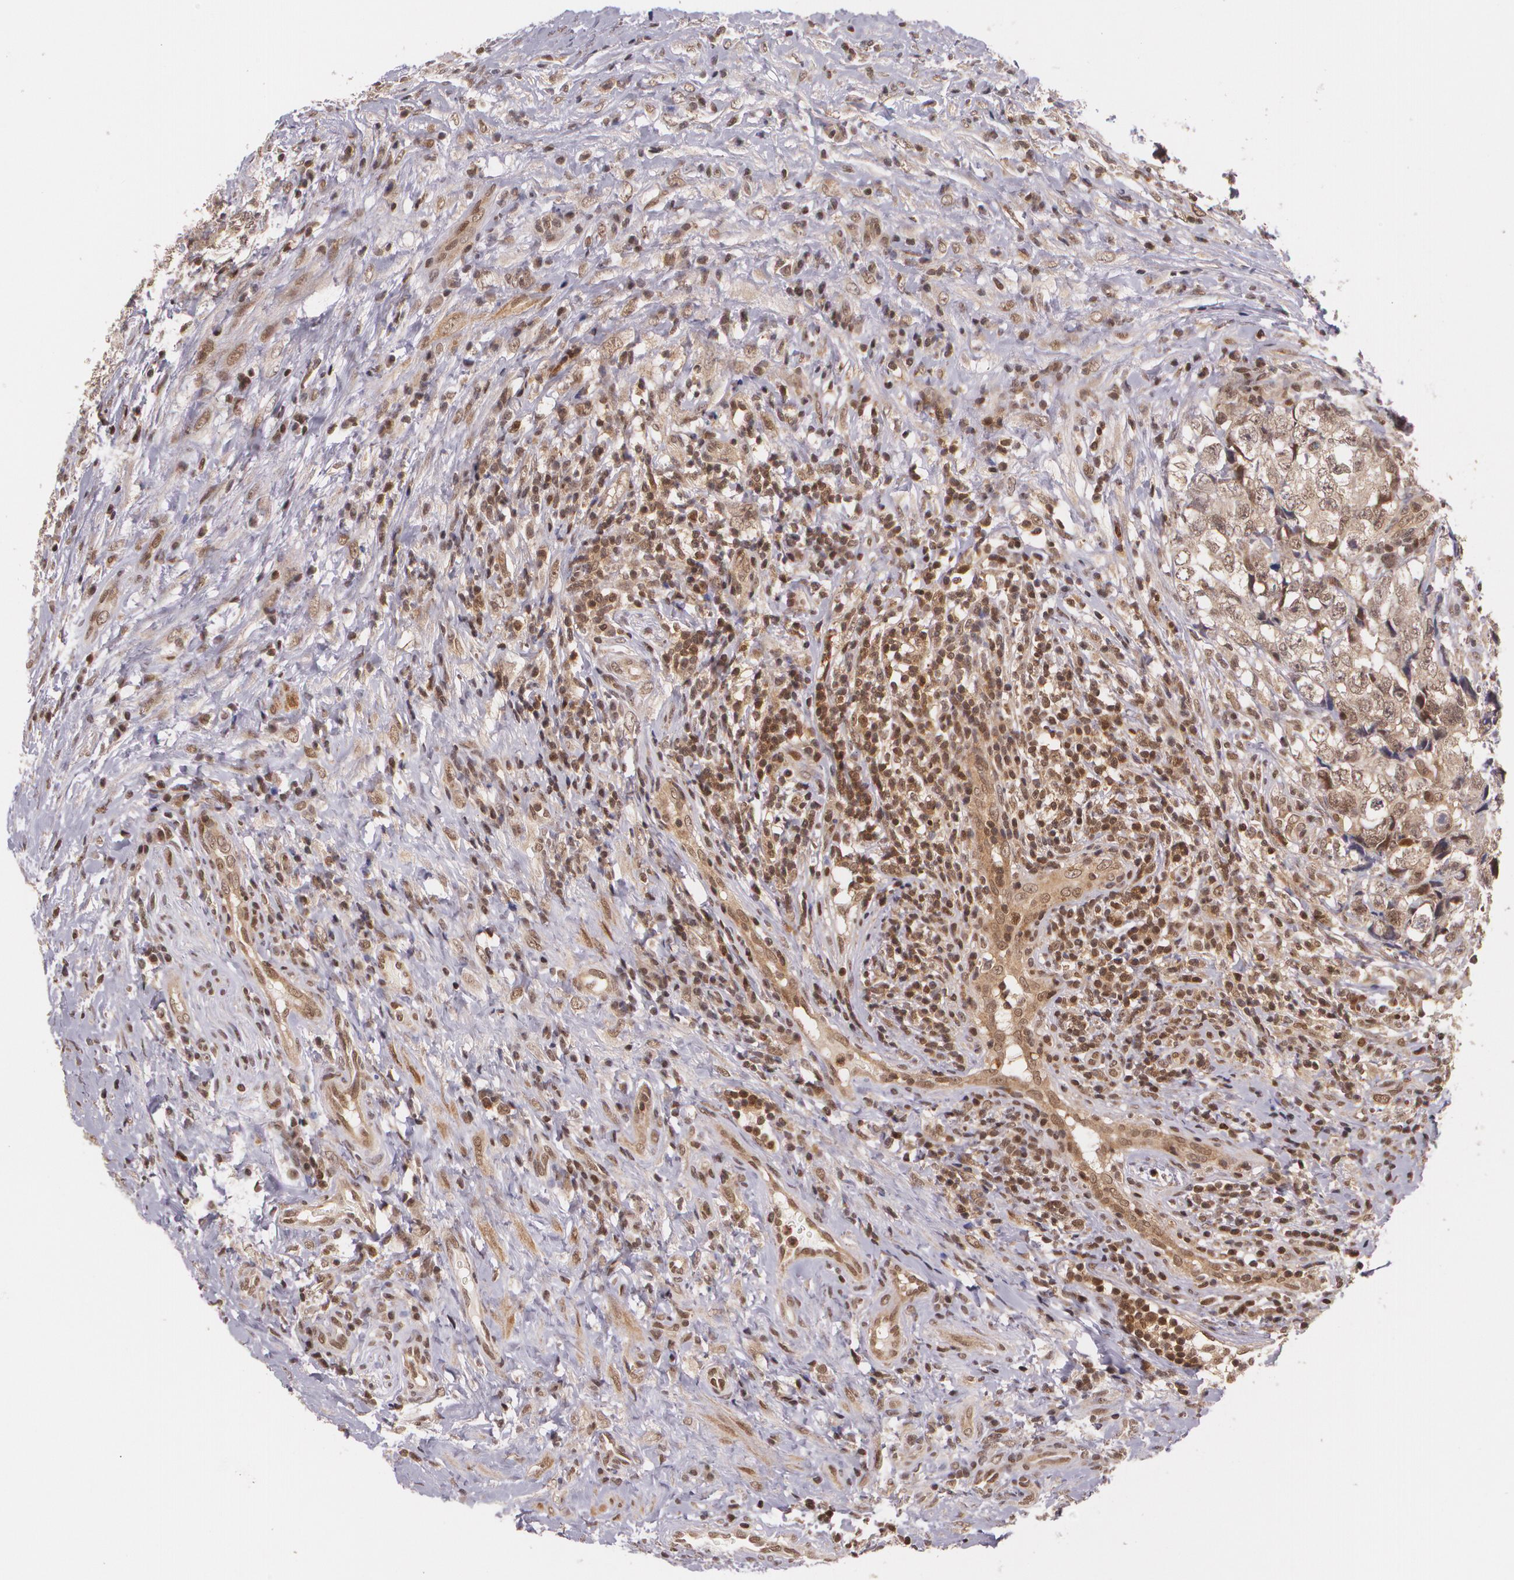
{"staining": {"intensity": "moderate", "quantity": ">75%", "location": "cytoplasmic/membranous,nuclear"}, "tissue": "testis cancer", "cell_type": "Tumor cells", "image_type": "cancer", "snomed": [{"axis": "morphology", "description": "Carcinoma, Embryonal, NOS"}, {"axis": "topography", "description": "Testis"}], "caption": "Immunohistochemical staining of embryonal carcinoma (testis) exhibits medium levels of moderate cytoplasmic/membranous and nuclear protein positivity in approximately >75% of tumor cells.", "gene": "CUL2", "patient": {"sex": "male", "age": 31}}